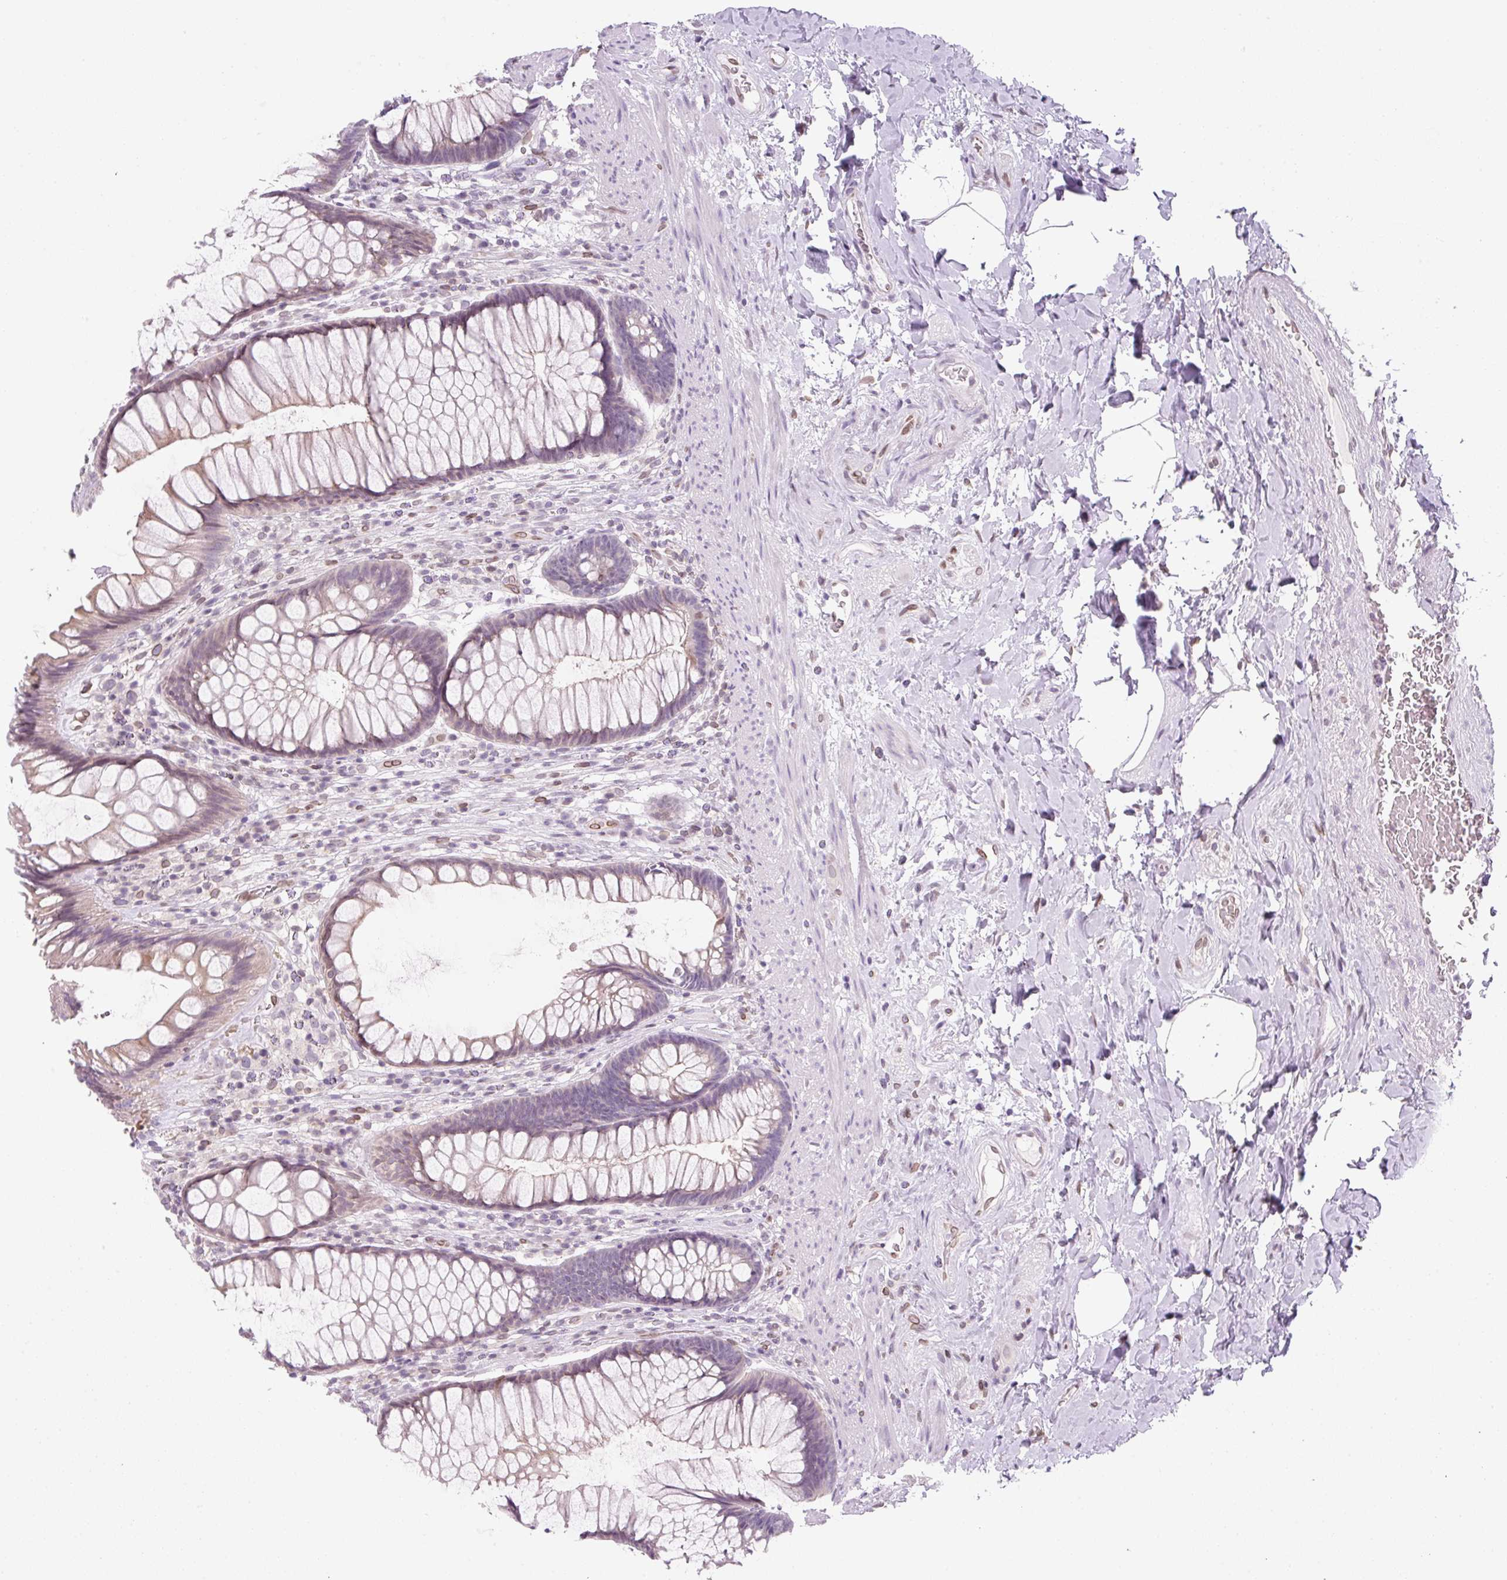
{"staining": {"intensity": "weak", "quantity": "25%-75%", "location": "cytoplasmic/membranous"}, "tissue": "rectum", "cell_type": "Glandular cells", "image_type": "normal", "snomed": [{"axis": "morphology", "description": "Normal tissue, NOS"}, {"axis": "topography", "description": "Rectum"}], "caption": "Immunohistochemical staining of unremarkable rectum displays weak cytoplasmic/membranous protein staining in about 25%-75% of glandular cells.", "gene": "SYNE3", "patient": {"sex": "male", "age": 53}}